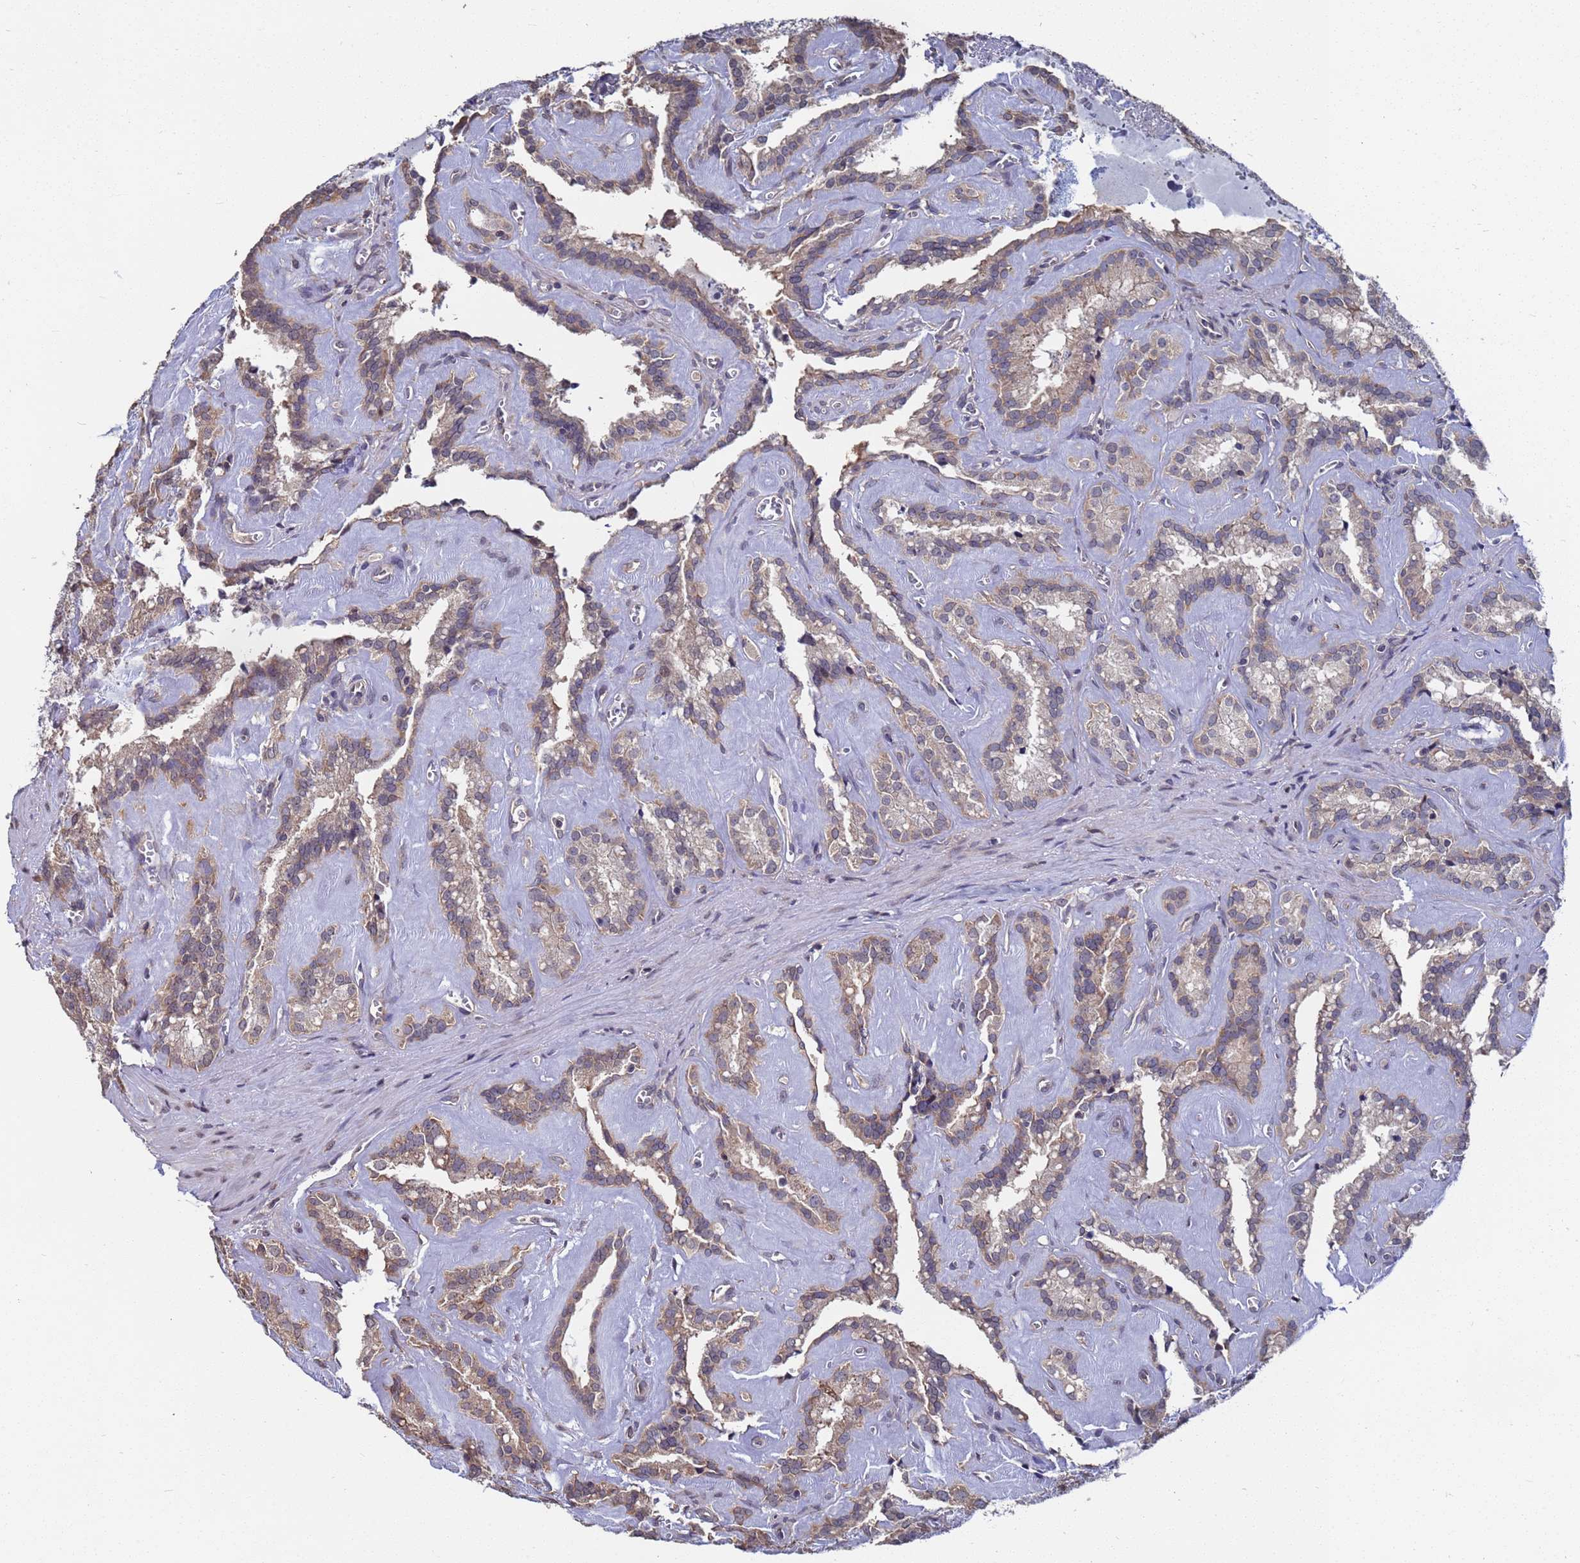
{"staining": {"intensity": "moderate", "quantity": "25%-75%", "location": "cytoplasmic/membranous"}, "tissue": "seminal vesicle", "cell_type": "Glandular cells", "image_type": "normal", "snomed": [{"axis": "morphology", "description": "Normal tissue, NOS"}, {"axis": "topography", "description": "Prostate"}, {"axis": "topography", "description": "Seminal veicle"}], "caption": "Glandular cells exhibit moderate cytoplasmic/membranous expression in approximately 25%-75% of cells in unremarkable seminal vesicle.", "gene": "CFAP119", "patient": {"sex": "male", "age": 59}}